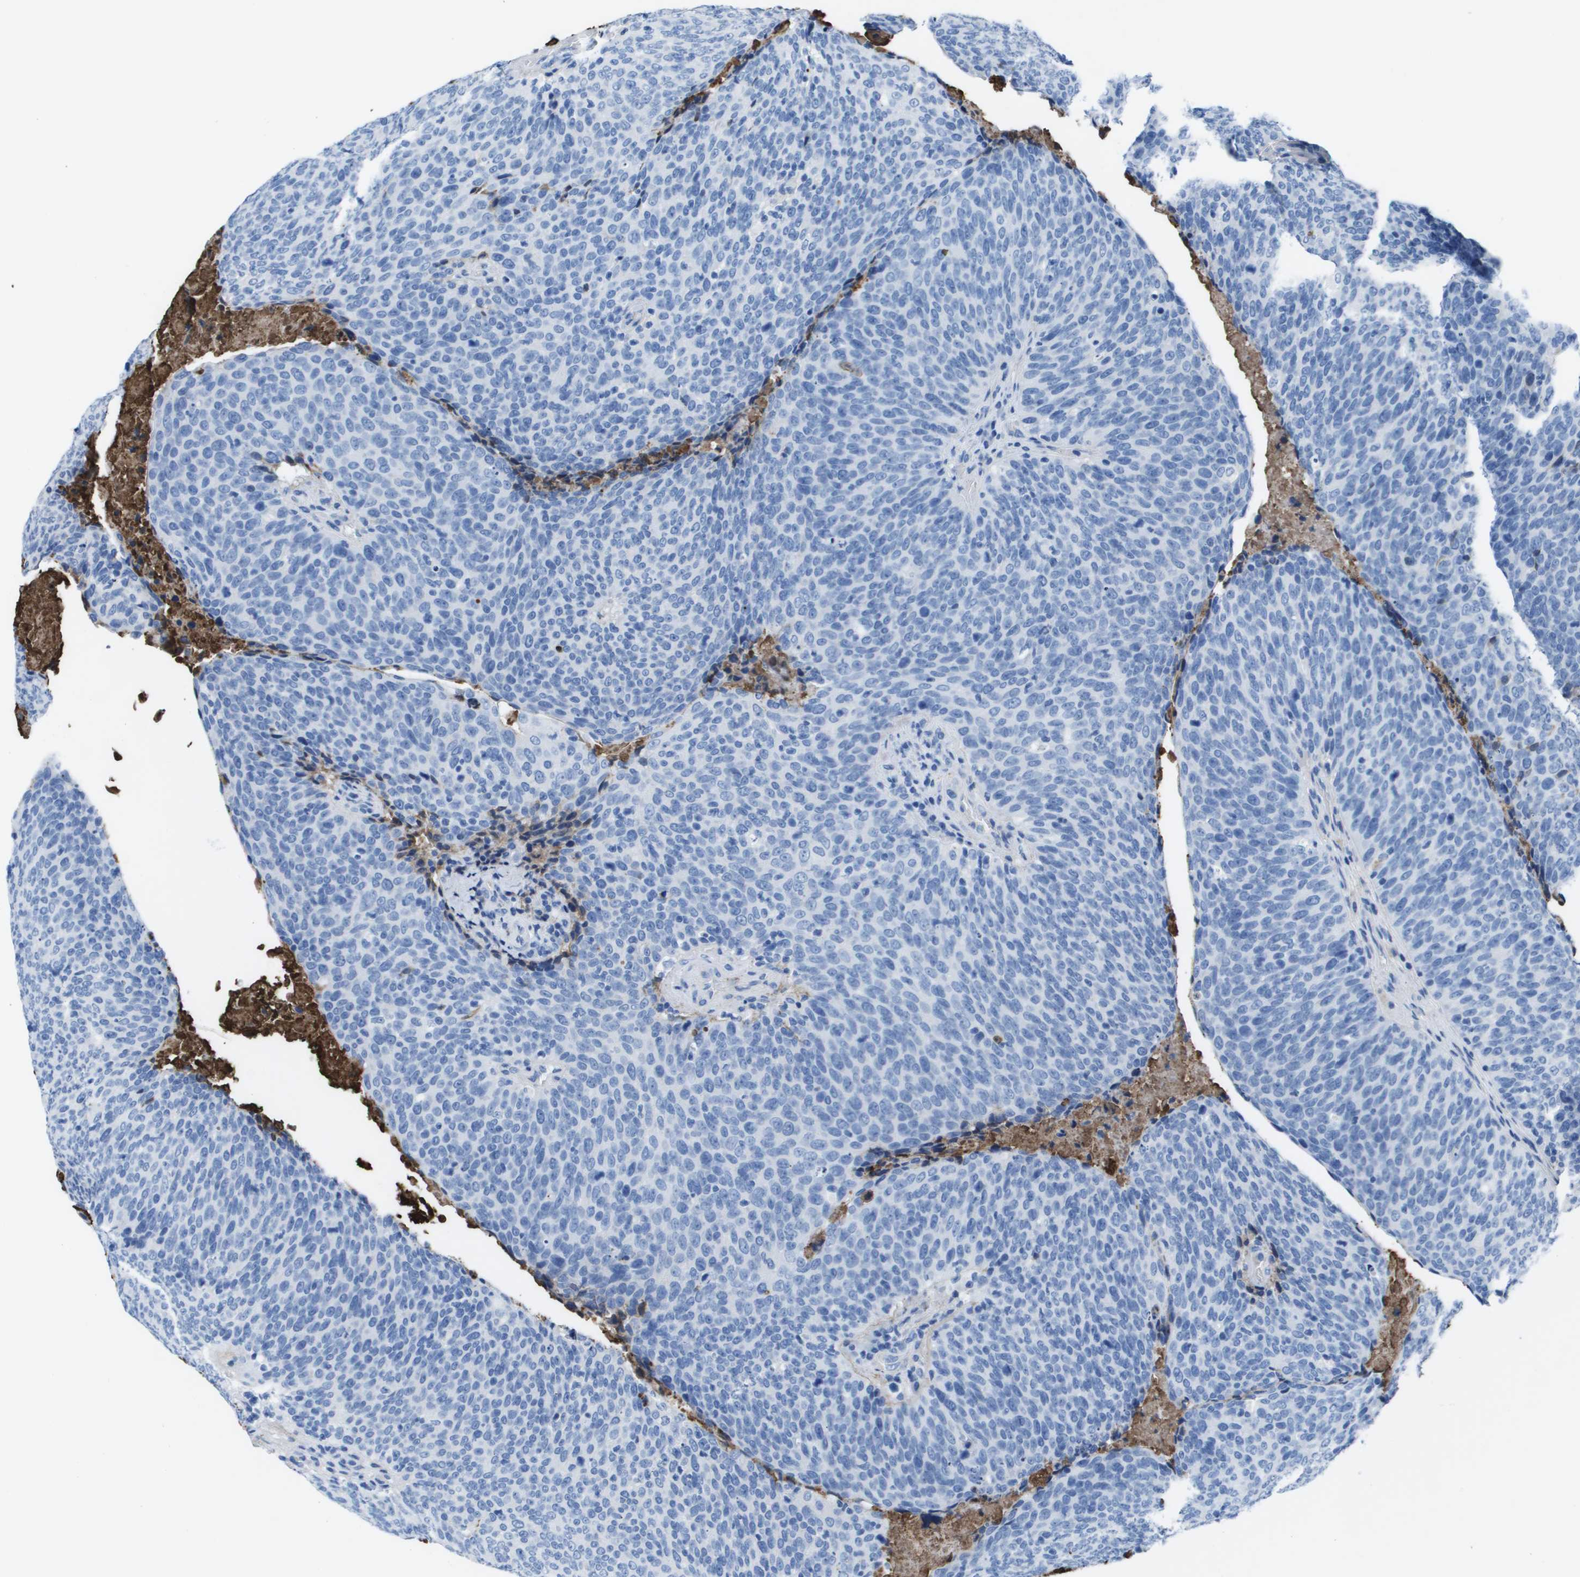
{"staining": {"intensity": "negative", "quantity": "none", "location": "none"}, "tissue": "head and neck cancer", "cell_type": "Tumor cells", "image_type": "cancer", "snomed": [{"axis": "morphology", "description": "Squamous cell carcinoma, NOS"}, {"axis": "morphology", "description": "Squamous cell carcinoma, metastatic, NOS"}, {"axis": "topography", "description": "Lymph node"}, {"axis": "topography", "description": "Head-Neck"}], "caption": "Immunohistochemistry (IHC) image of head and neck cancer (metastatic squamous cell carcinoma) stained for a protein (brown), which demonstrates no positivity in tumor cells.", "gene": "VTN", "patient": {"sex": "male", "age": 62}}